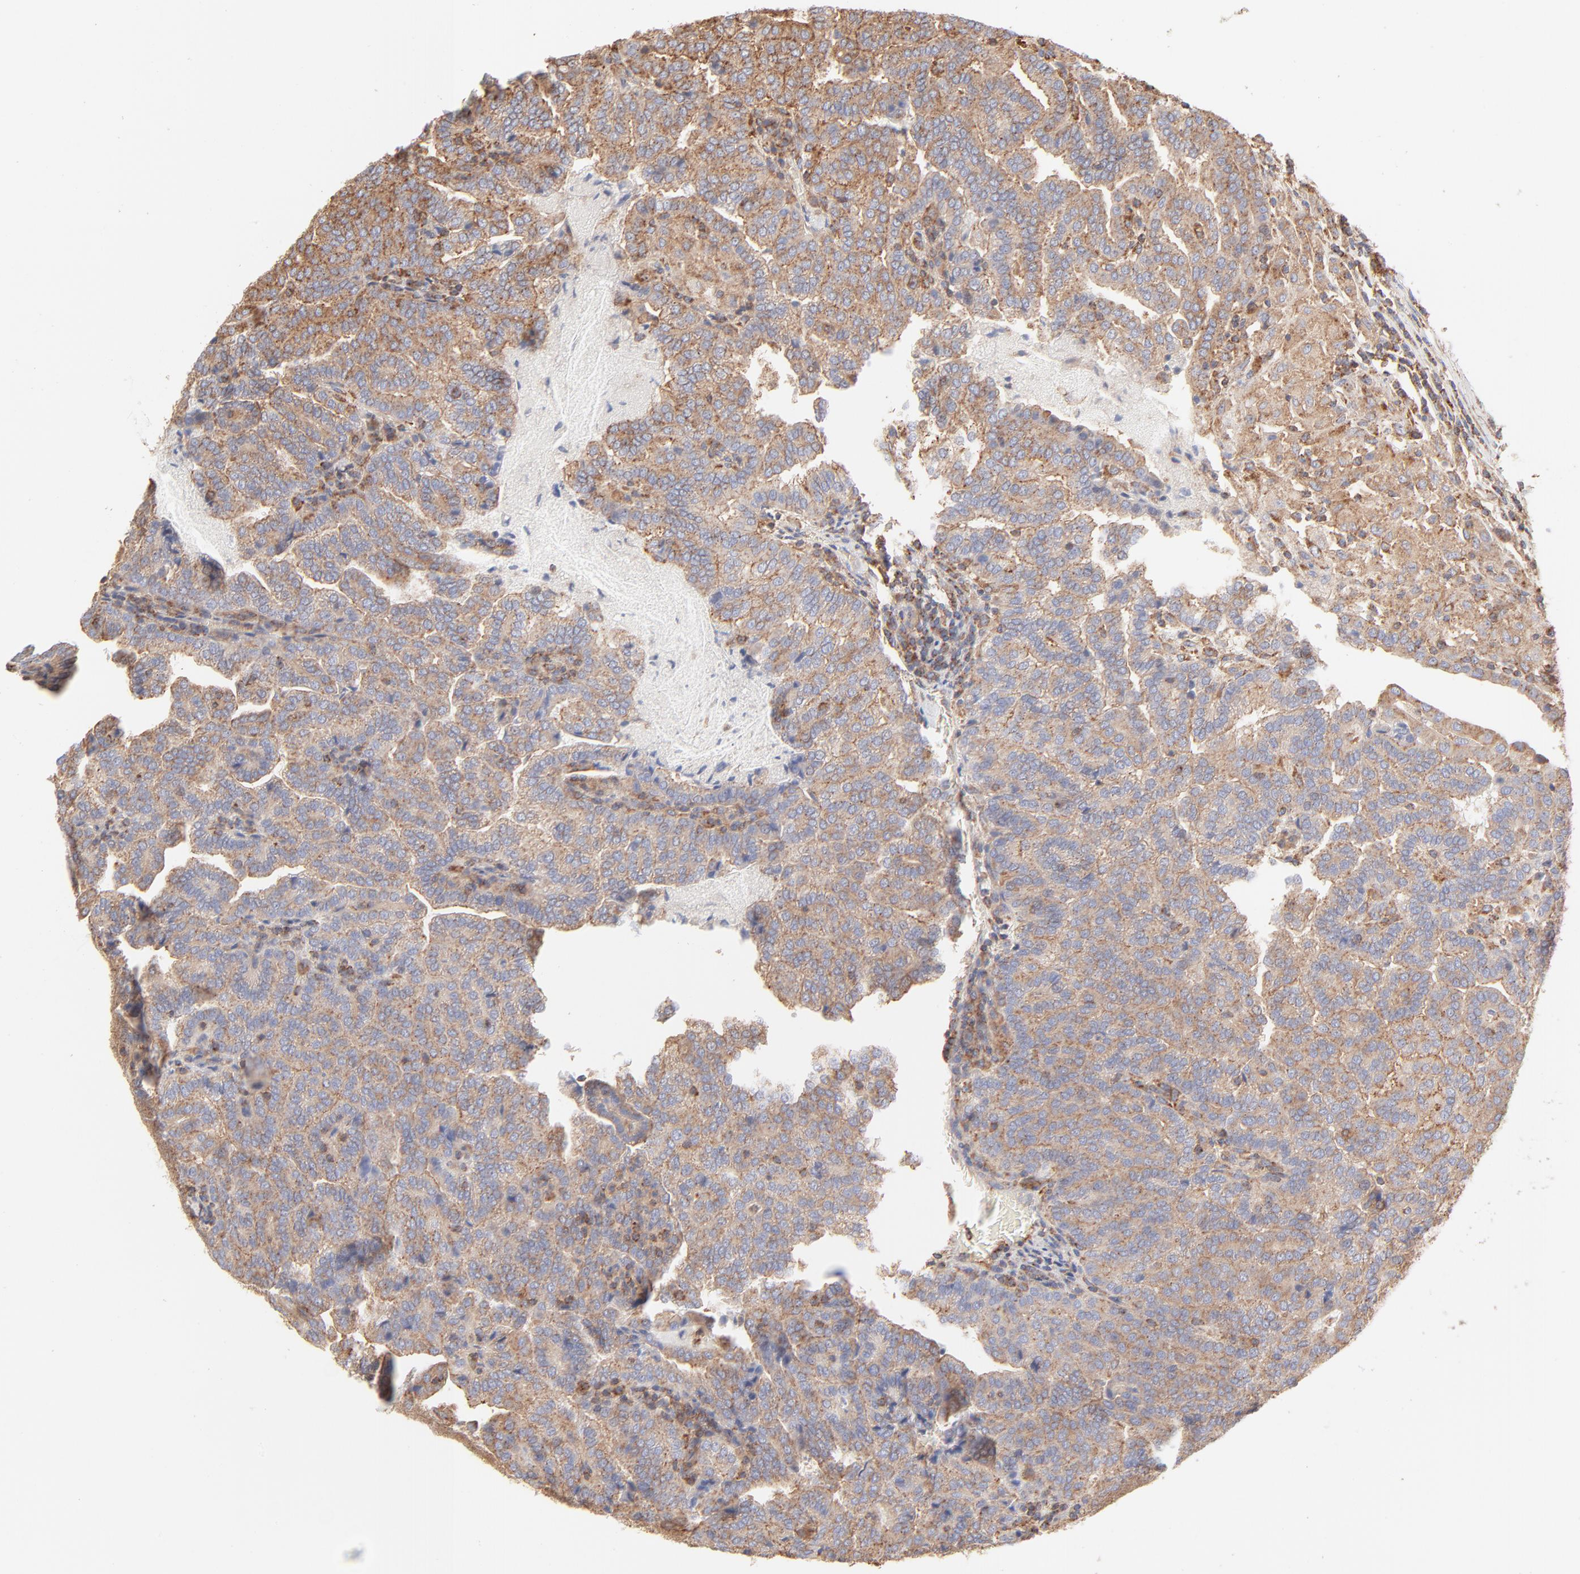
{"staining": {"intensity": "moderate", "quantity": ">75%", "location": "cytoplasmic/membranous"}, "tissue": "renal cancer", "cell_type": "Tumor cells", "image_type": "cancer", "snomed": [{"axis": "morphology", "description": "Adenocarcinoma, NOS"}, {"axis": "topography", "description": "Kidney"}], "caption": "Moderate cytoplasmic/membranous positivity is identified in about >75% of tumor cells in renal cancer.", "gene": "CLTB", "patient": {"sex": "male", "age": 61}}